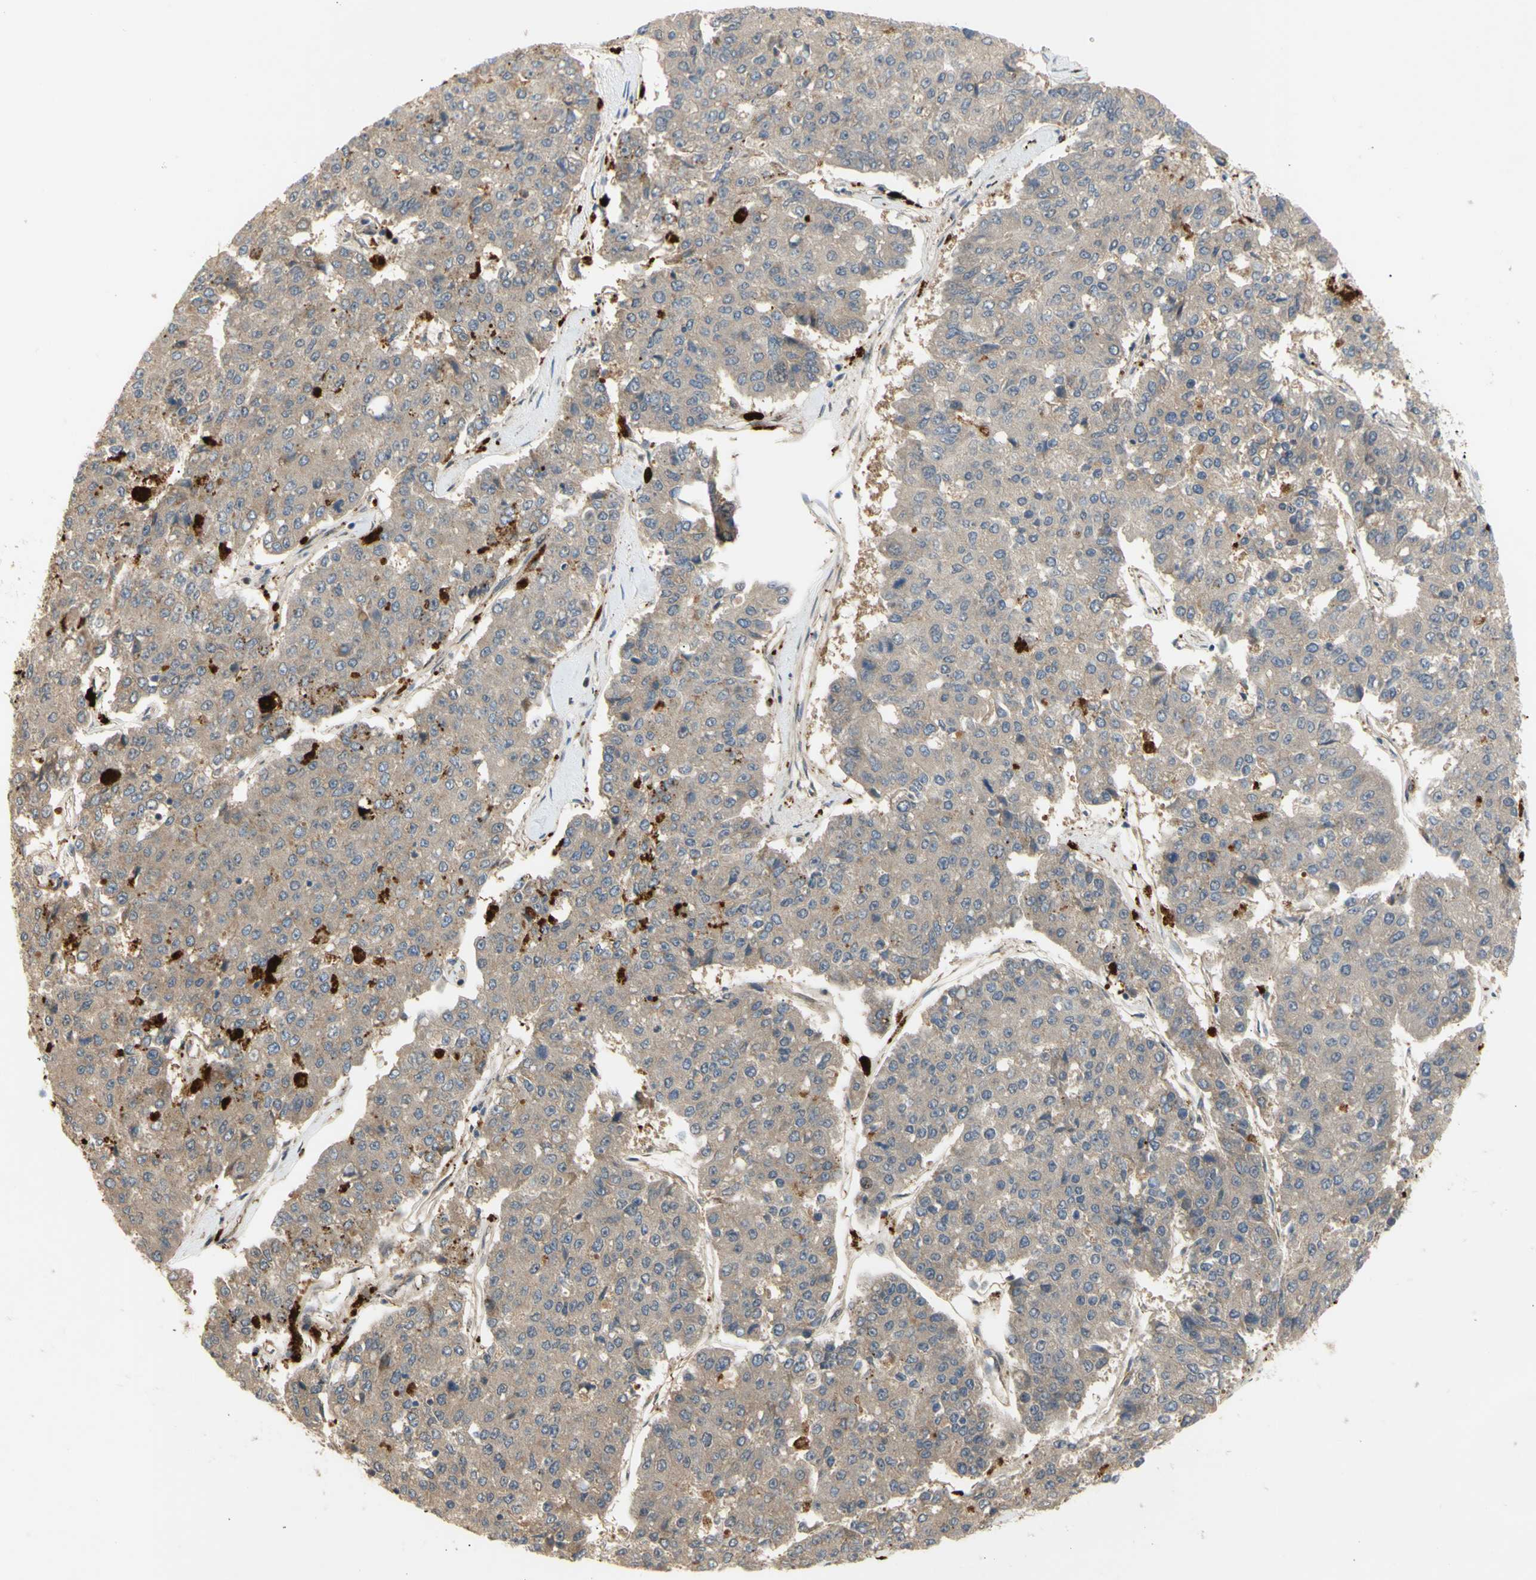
{"staining": {"intensity": "negative", "quantity": "none", "location": "none"}, "tissue": "pancreatic cancer", "cell_type": "Tumor cells", "image_type": "cancer", "snomed": [{"axis": "morphology", "description": "Adenocarcinoma, NOS"}, {"axis": "topography", "description": "Pancreas"}], "caption": "An immunohistochemistry photomicrograph of pancreatic cancer (adenocarcinoma) is shown. There is no staining in tumor cells of pancreatic cancer (adenocarcinoma).", "gene": "TUBG2", "patient": {"sex": "male", "age": 50}}